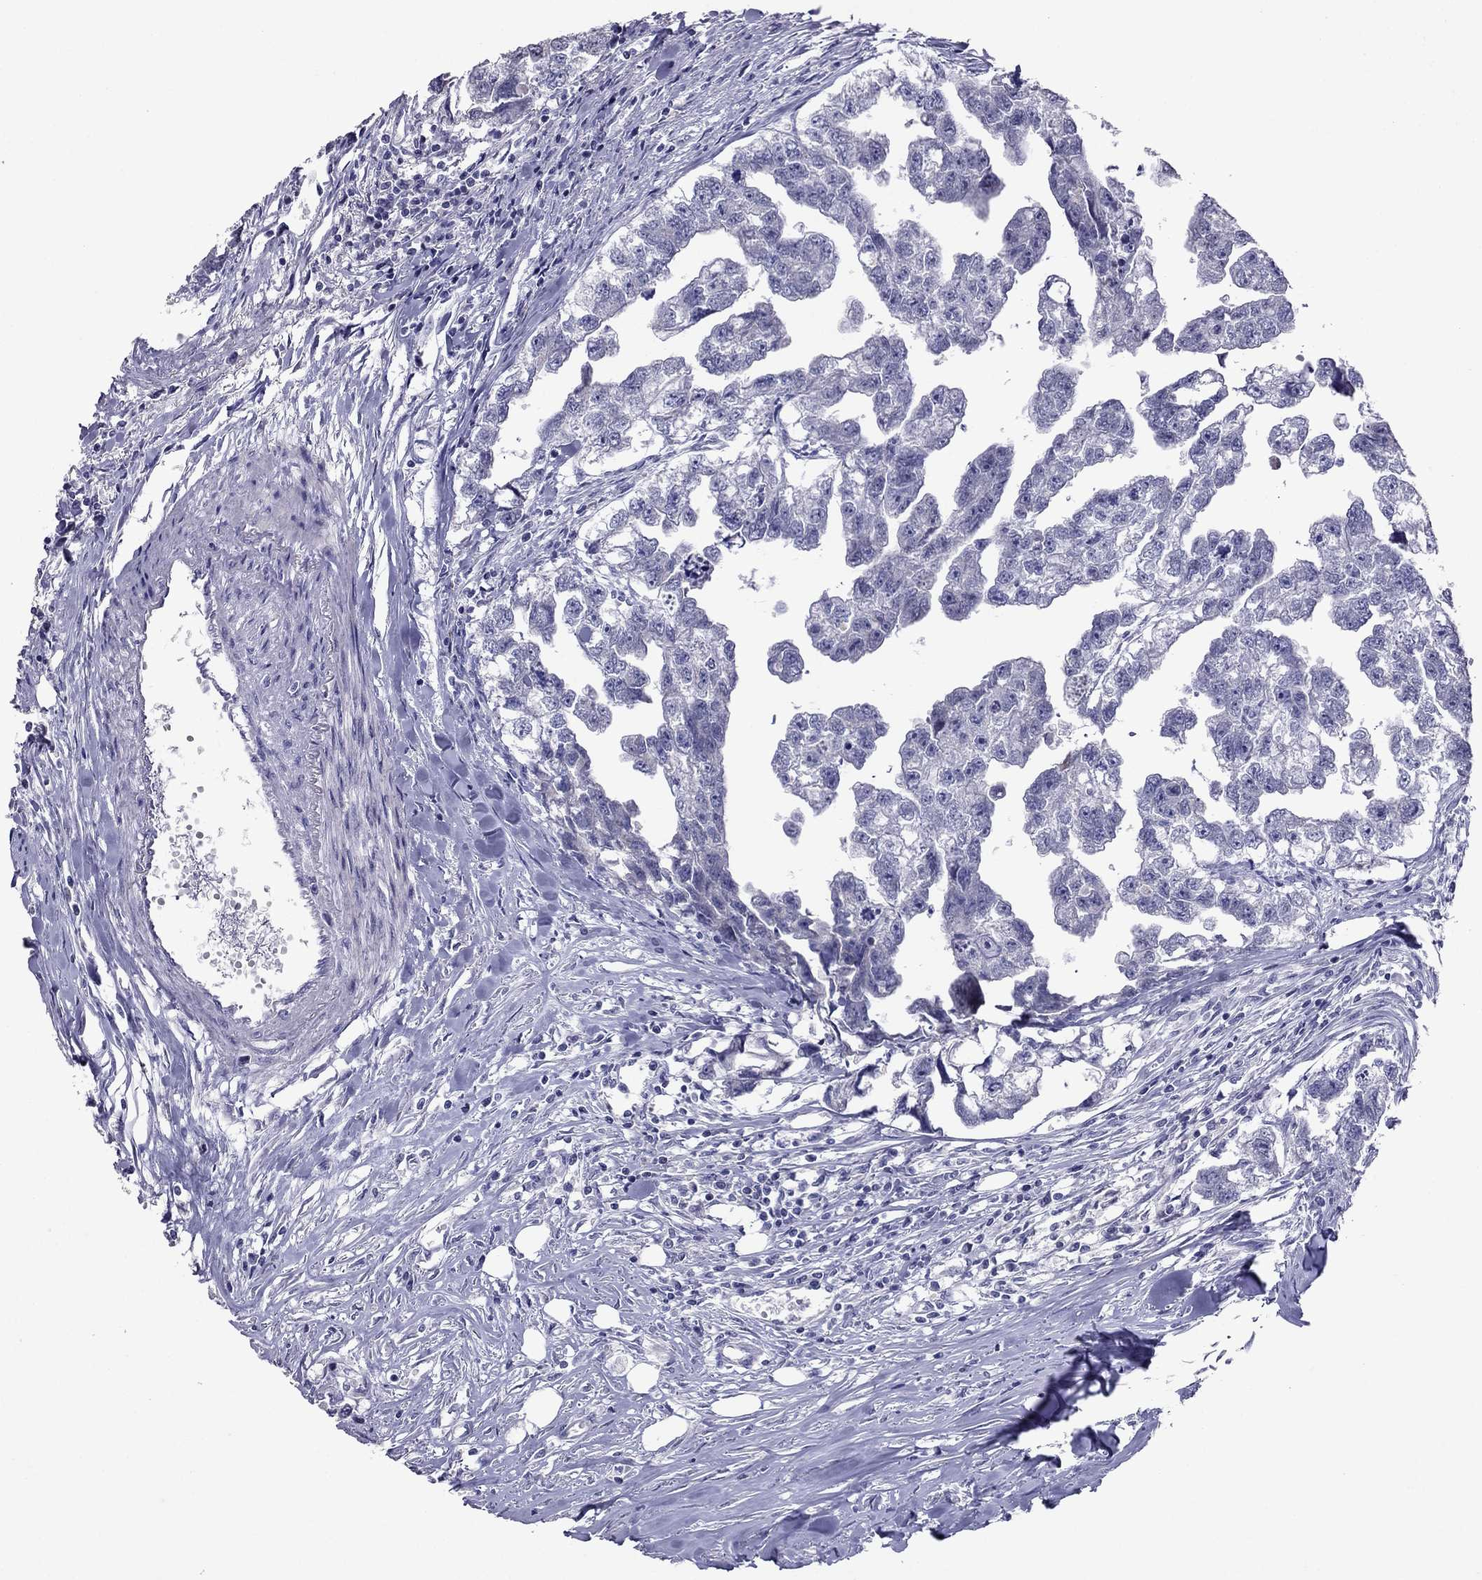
{"staining": {"intensity": "negative", "quantity": "none", "location": "none"}, "tissue": "testis cancer", "cell_type": "Tumor cells", "image_type": "cancer", "snomed": [{"axis": "morphology", "description": "Carcinoma, Embryonal, NOS"}, {"axis": "morphology", "description": "Teratoma, malignant, NOS"}, {"axis": "topography", "description": "Testis"}], "caption": "Immunohistochemical staining of embryonal carcinoma (testis) displays no significant positivity in tumor cells.", "gene": "RGS8", "patient": {"sex": "male", "age": 44}}